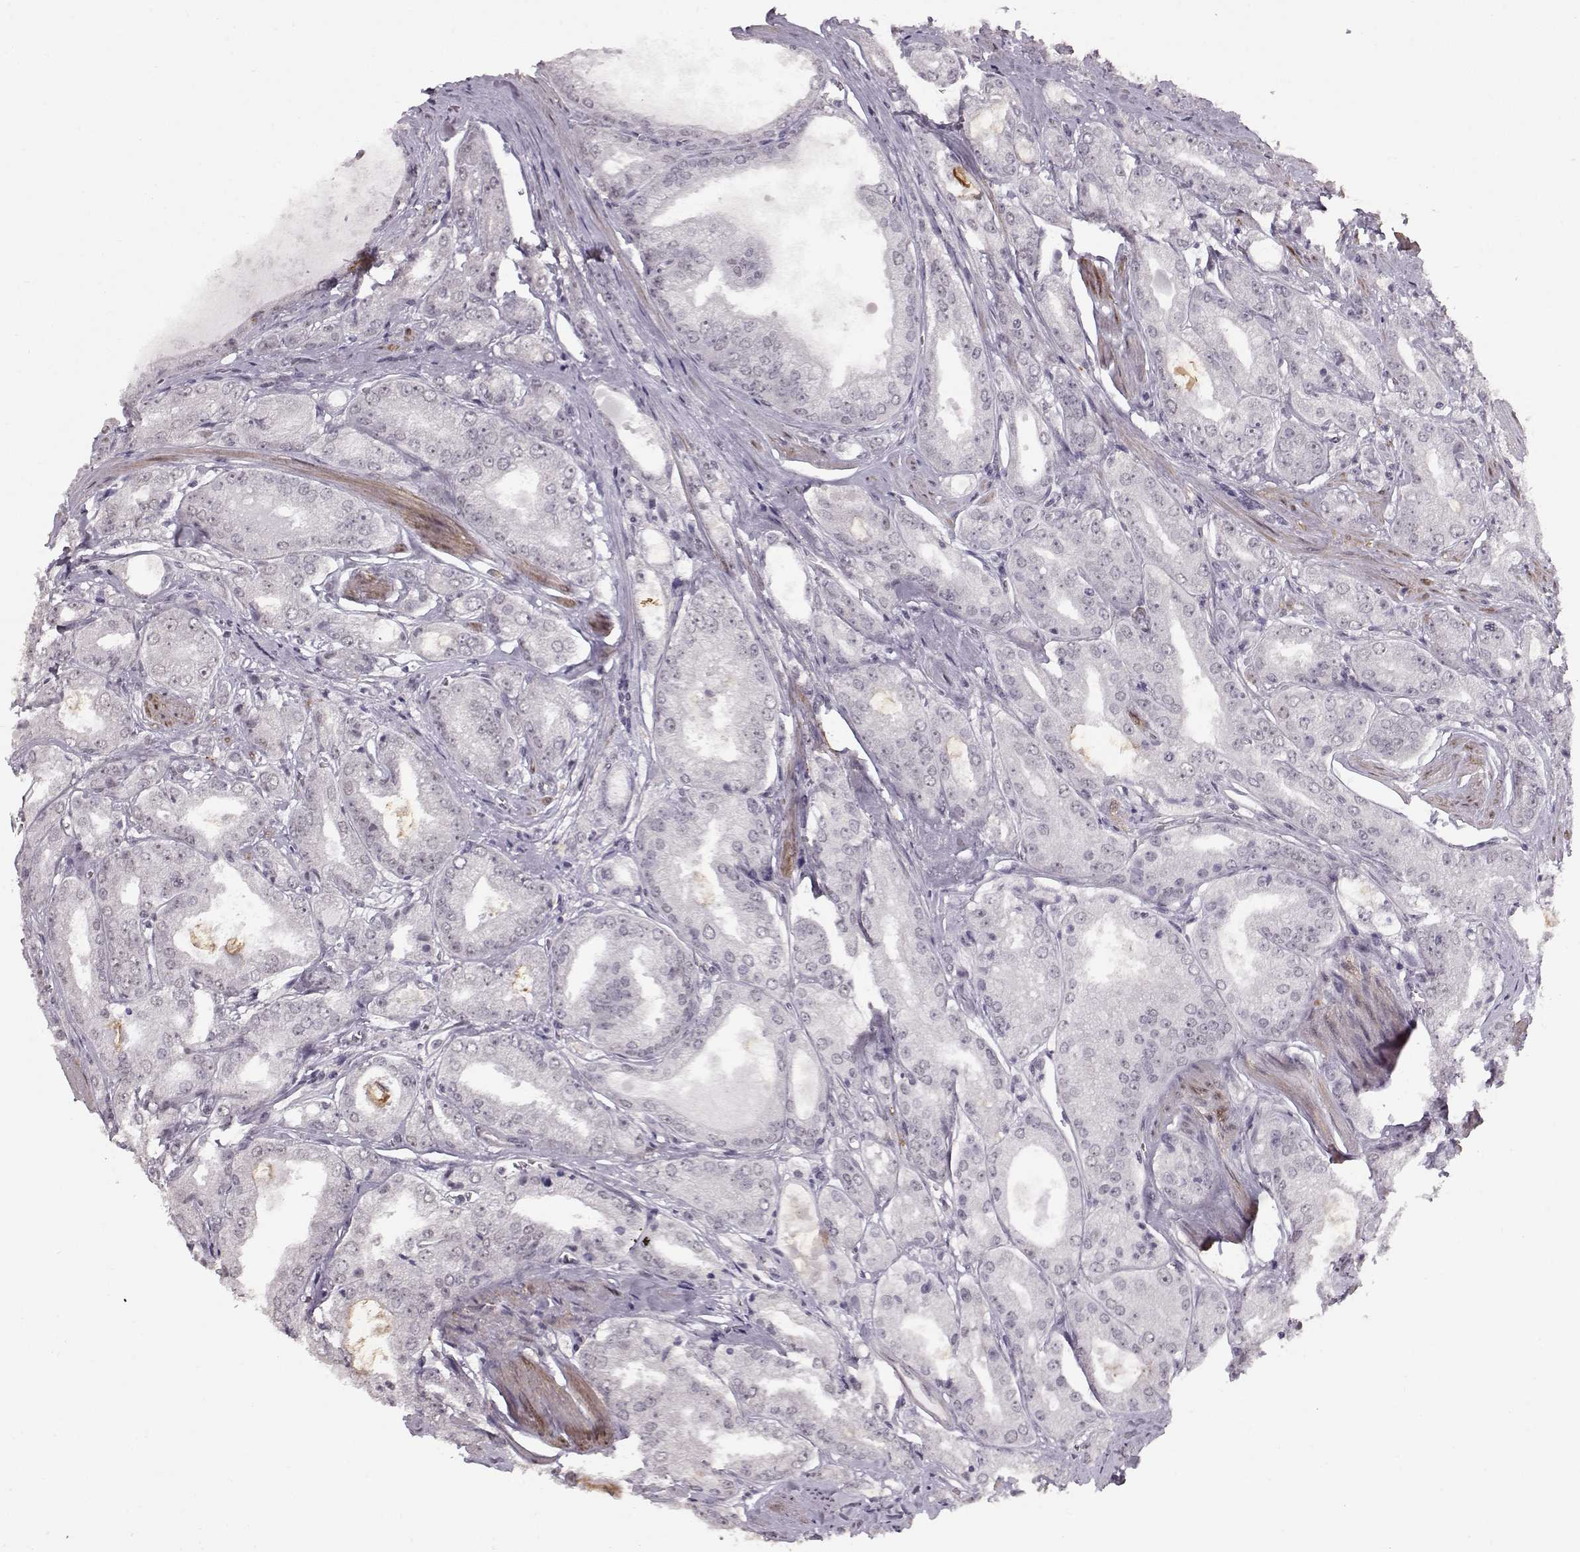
{"staining": {"intensity": "negative", "quantity": "none", "location": "none"}, "tissue": "prostate cancer", "cell_type": "Tumor cells", "image_type": "cancer", "snomed": [{"axis": "morphology", "description": "Adenocarcinoma, NOS"}, {"axis": "morphology", "description": "Adenocarcinoma, High grade"}, {"axis": "topography", "description": "Prostate"}], "caption": "Prostate adenocarcinoma (high-grade) stained for a protein using IHC shows no staining tumor cells.", "gene": "PCP4", "patient": {"sex": "male", "age": 70}}